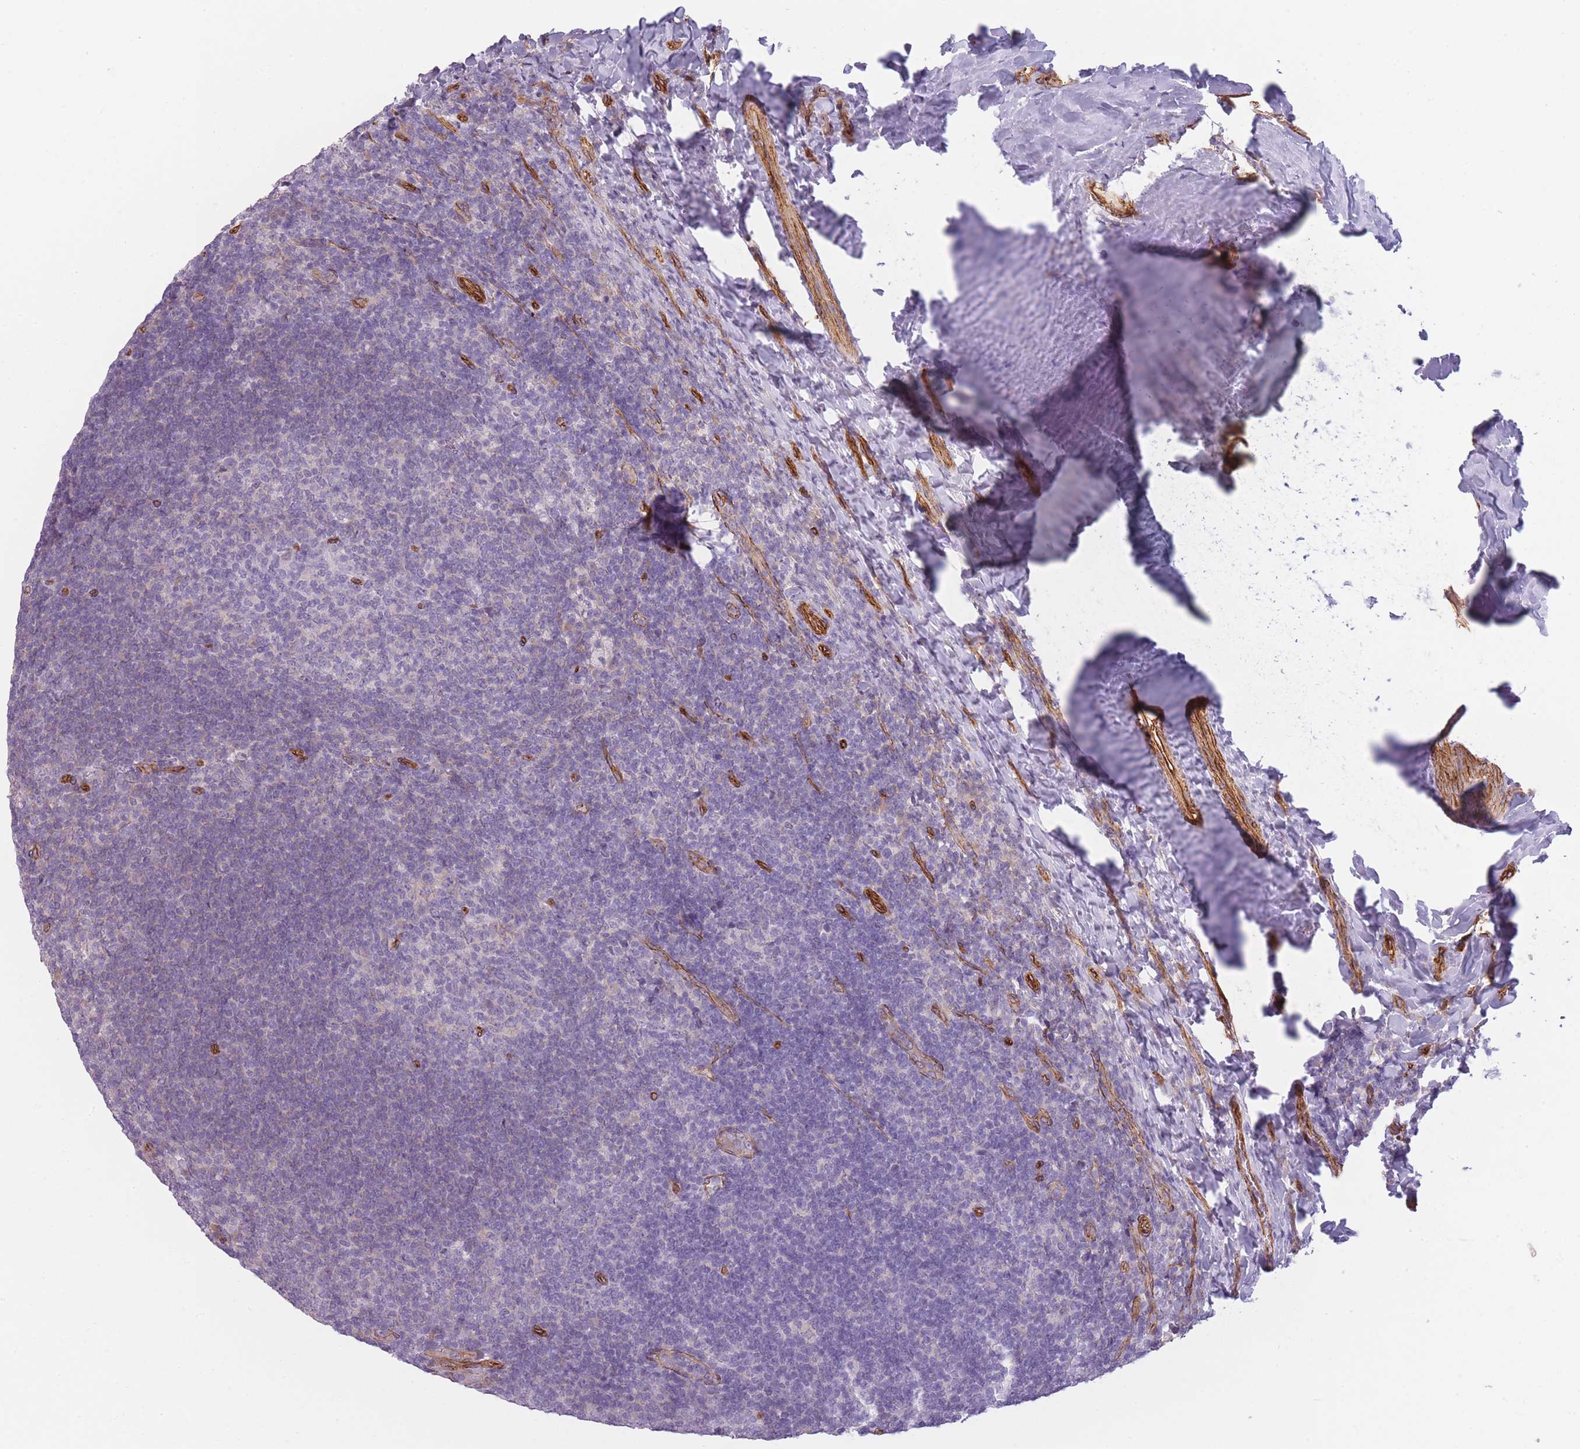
{"staining": {"intensity": "negative", "quantity": "none", "location": "none"}, "tissue": "tonsil", "cell_type": "Germinal center cells", "image_type": "normal", "snomed": [{"axis": "morphology", "description": "Normal tissue, NOS"}, {"axis": "topography", "description": "Tonsil"}], "caption": "Immunohistochemistry histopathology image of unremarkable tonsil: human tonsil stained with DAB demonstrates no significant protein expression in germinal center cells. (DAB (3,3'-diaminobenzidine) IHC visualized using brightfield microscopy, high magnification).", "gene": "OR6B2", "patient": {"sex": "female", "age": 10}}